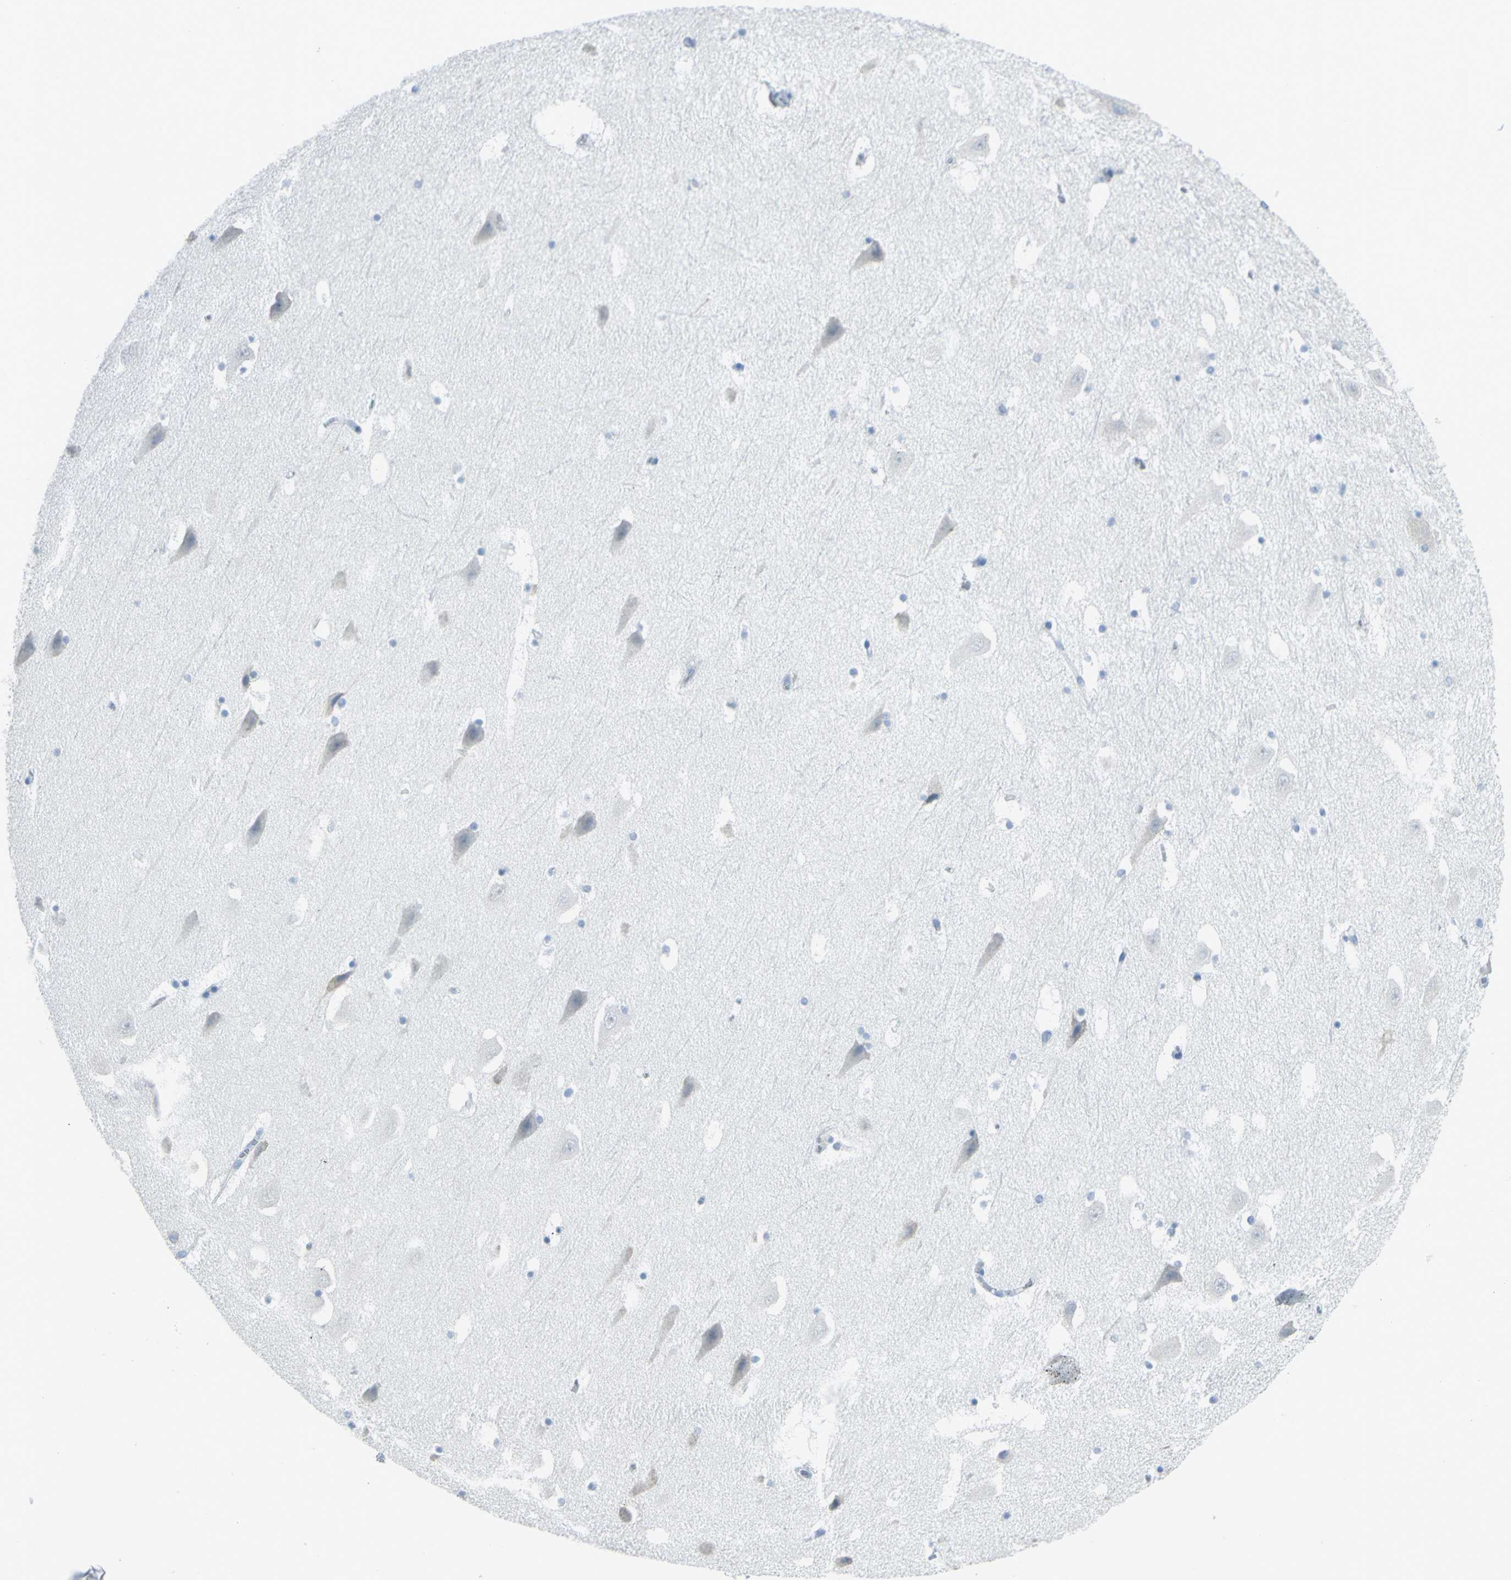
{"staining": {"intensity": "negative", "quantity": "none", "location": "none"}, "tissue": "hippocampus", "cell_type": "Glial cells", "image_type": "normal", "snomed": [{"axis": "morphology", "description": "Normal tissue, NOS"}, {"axis": "topography", "description": "Hippocampus"}], "caption": "Human hippocampus stained for a protein using immunohistochemistry (IHC) reveals no expression in glial cells.", "gene": "DNAI2", "patient": {"sex": "male", "age": 45}}